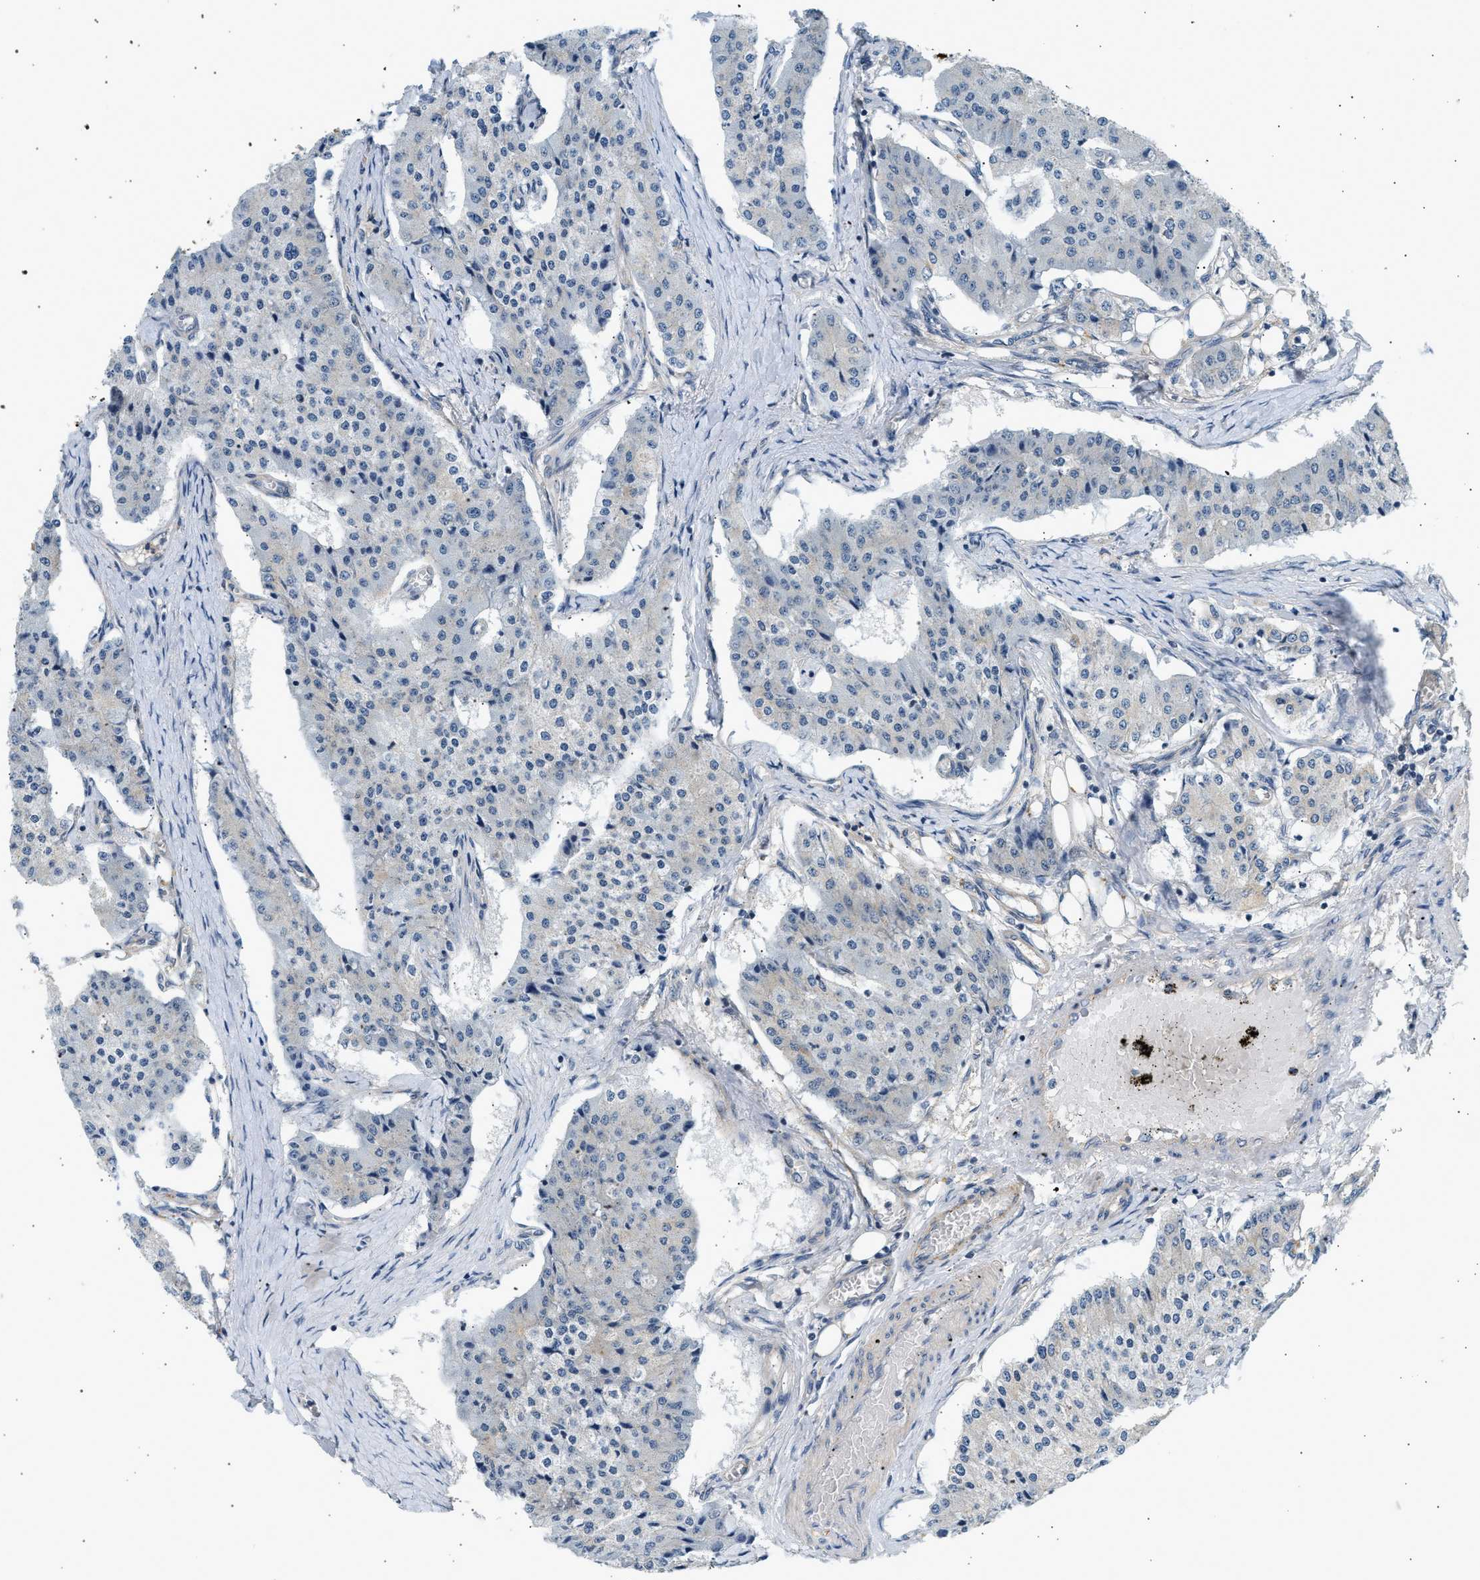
{"staining": {"intensity": "negative", "quantity": "none", "location": "none"}, "tissue": "carcinoid", "cell_type": "Tumor cells", "image_type": "cancer", "snomed": [{"axis": "morphology", "description": "Carcinoid, malignant, NOS"}, {"axis": "topography", "description": "Colon"}], "caption": "High power microscopy photomicrograph of an immunohistochemistry photomicrograph of carcinoid, revealing no significant expression in tumor cells.", "gene": "WDR31", "patient": {"sex": "female", "age": 52}}